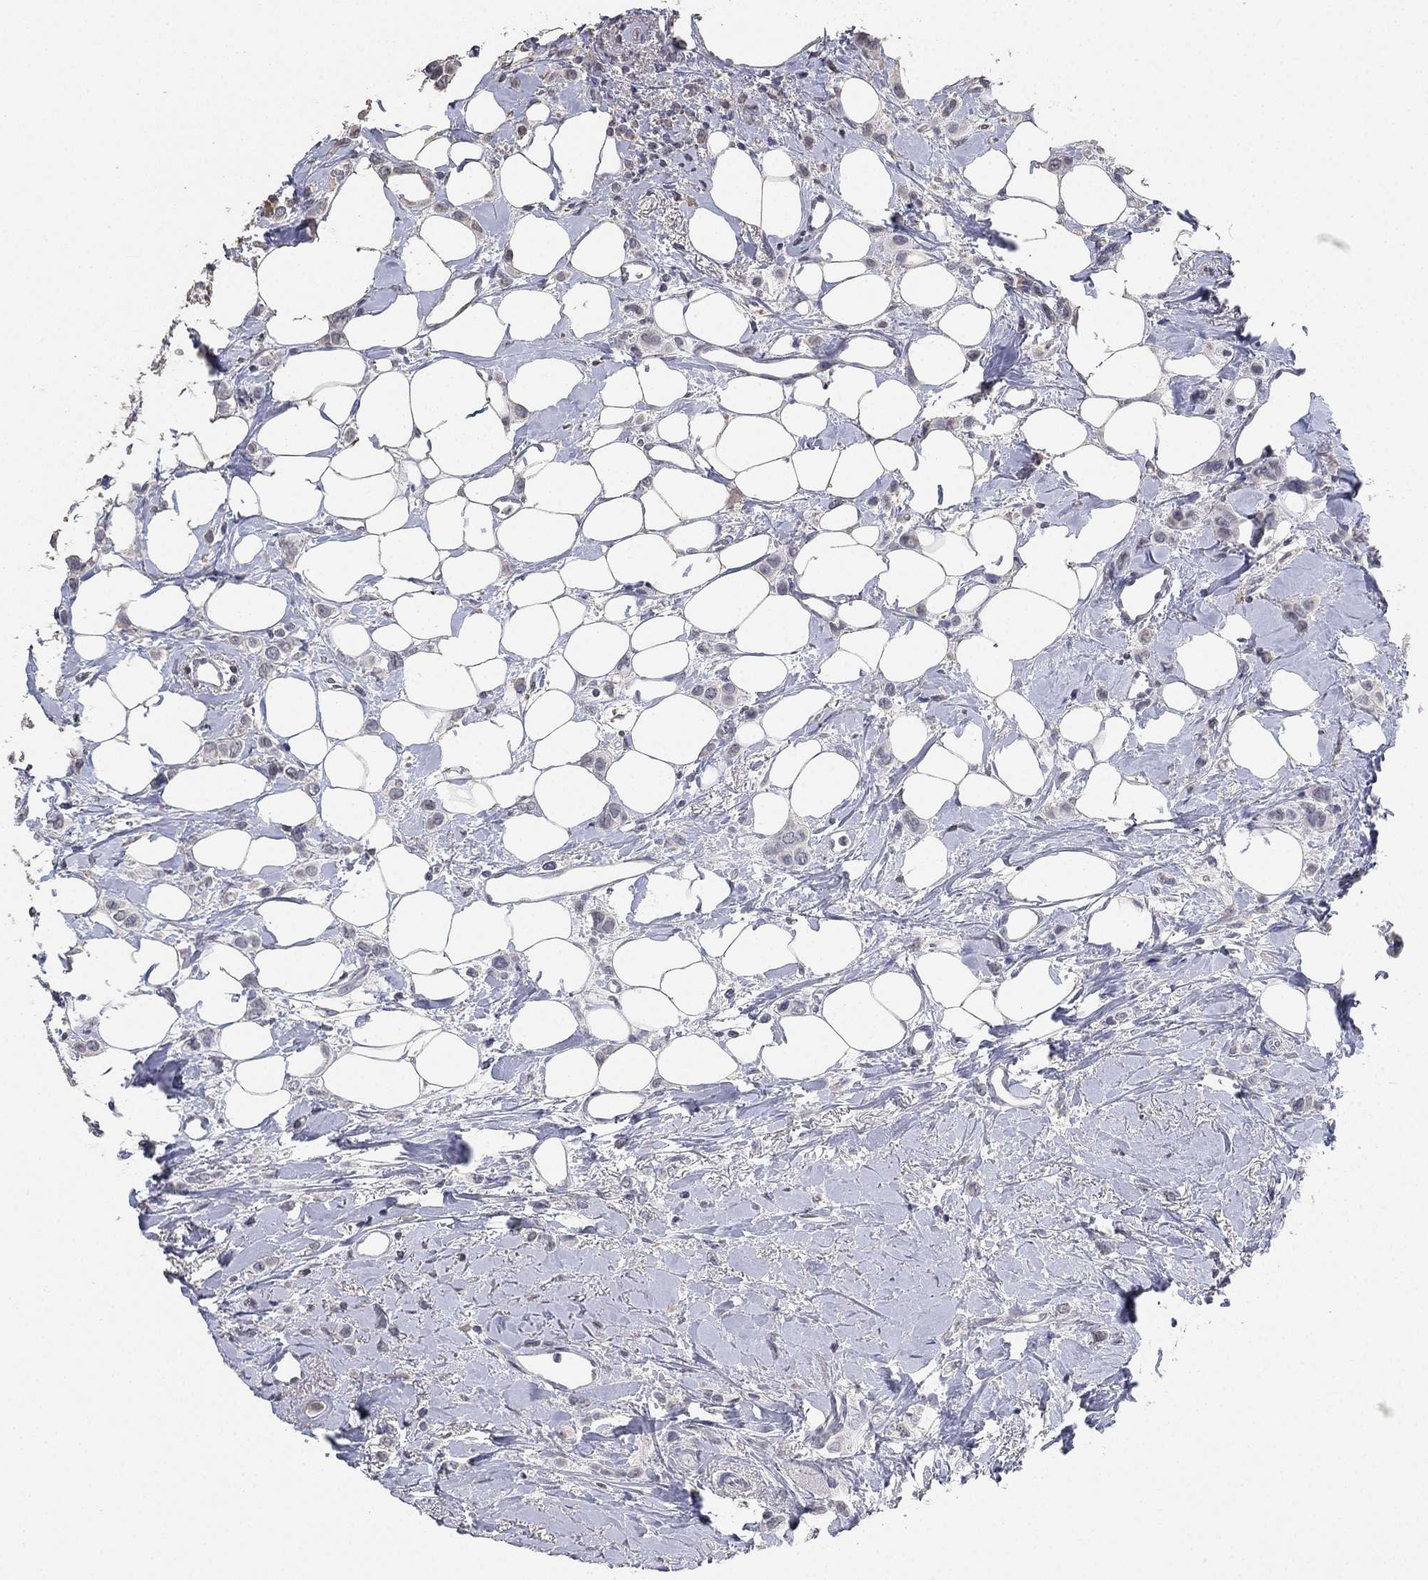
{"staining": {"intensity": "negative", "quantity": "none", "location": "none"}, "tissue": "breast cancer", "cell_type": "Tumor cells", "image_type": "cancer", "snomed": [{"axis": "morphology", "description": "Lobular carcinoma"}, {"axis": "topography", "description": "Breast"}], "caption": "Protein analysis of lobular carcinoma (breast) demonstrates no significant staining in tumor cells.", "gene": "DSG1", "patient": {"sex": "female", "age": 66}}